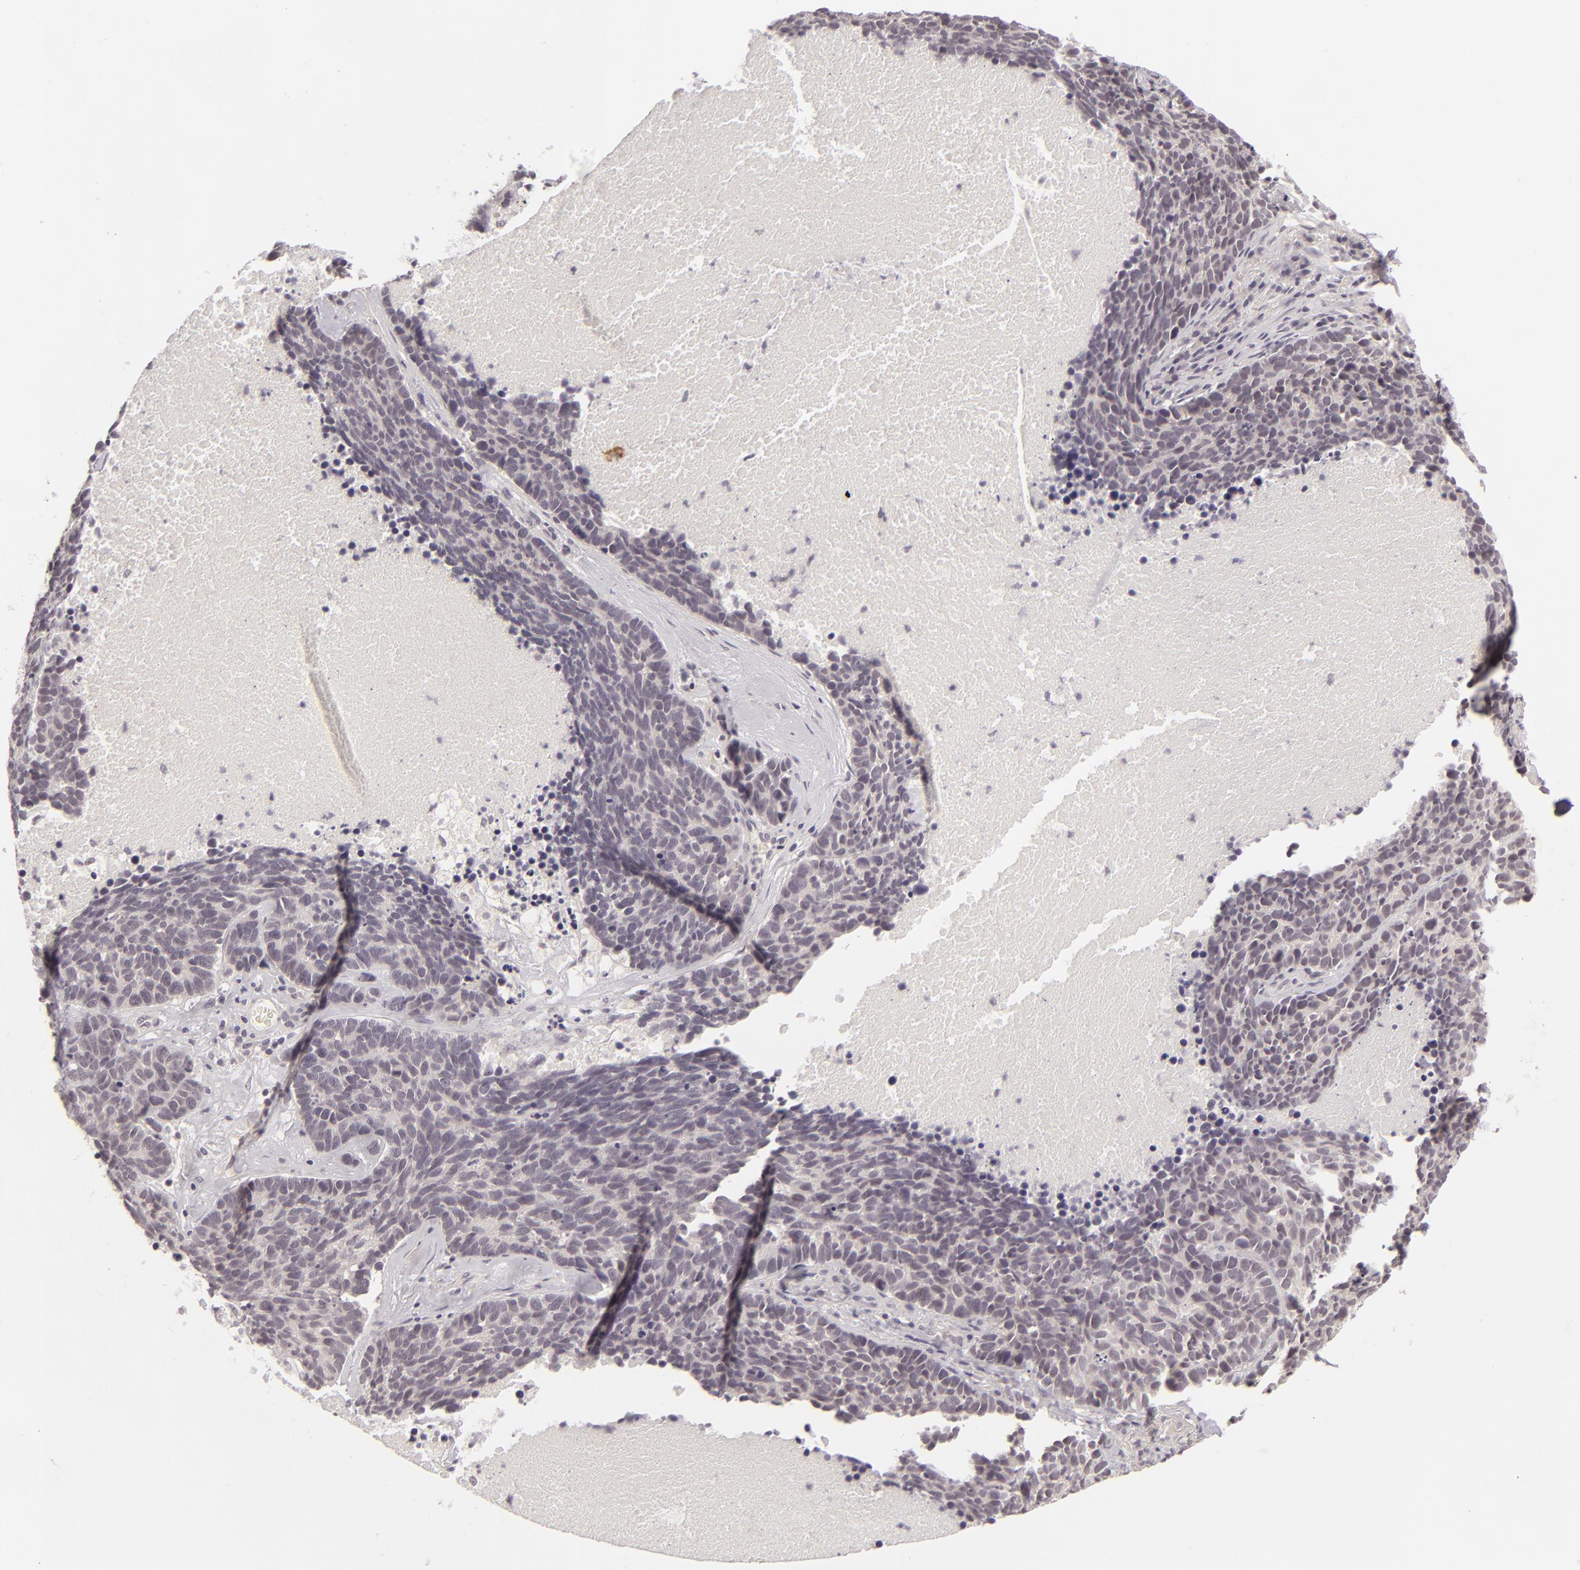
{"staining": {"intensity": "negative", "quantity": "none", "location": "none"}, "tissue": "lung cancer", "cell_type": "Tumor cells", "image_type": "cancer", "snomed": [{"axis": "morphology", "description": "Neoplasm, malignant, NOS"}, {"axis": "topography", "description": "Lung"}], "caption": "IHC histopathology image of neoplastic tissue: human malignant neoplasm (lung) stained with DAB (3,3'-diaminobenzidine) exhibits no significant protein positivity in tumor cells.", "gene": "DLG3", "patient": {"sex": "female", "age": 75}}